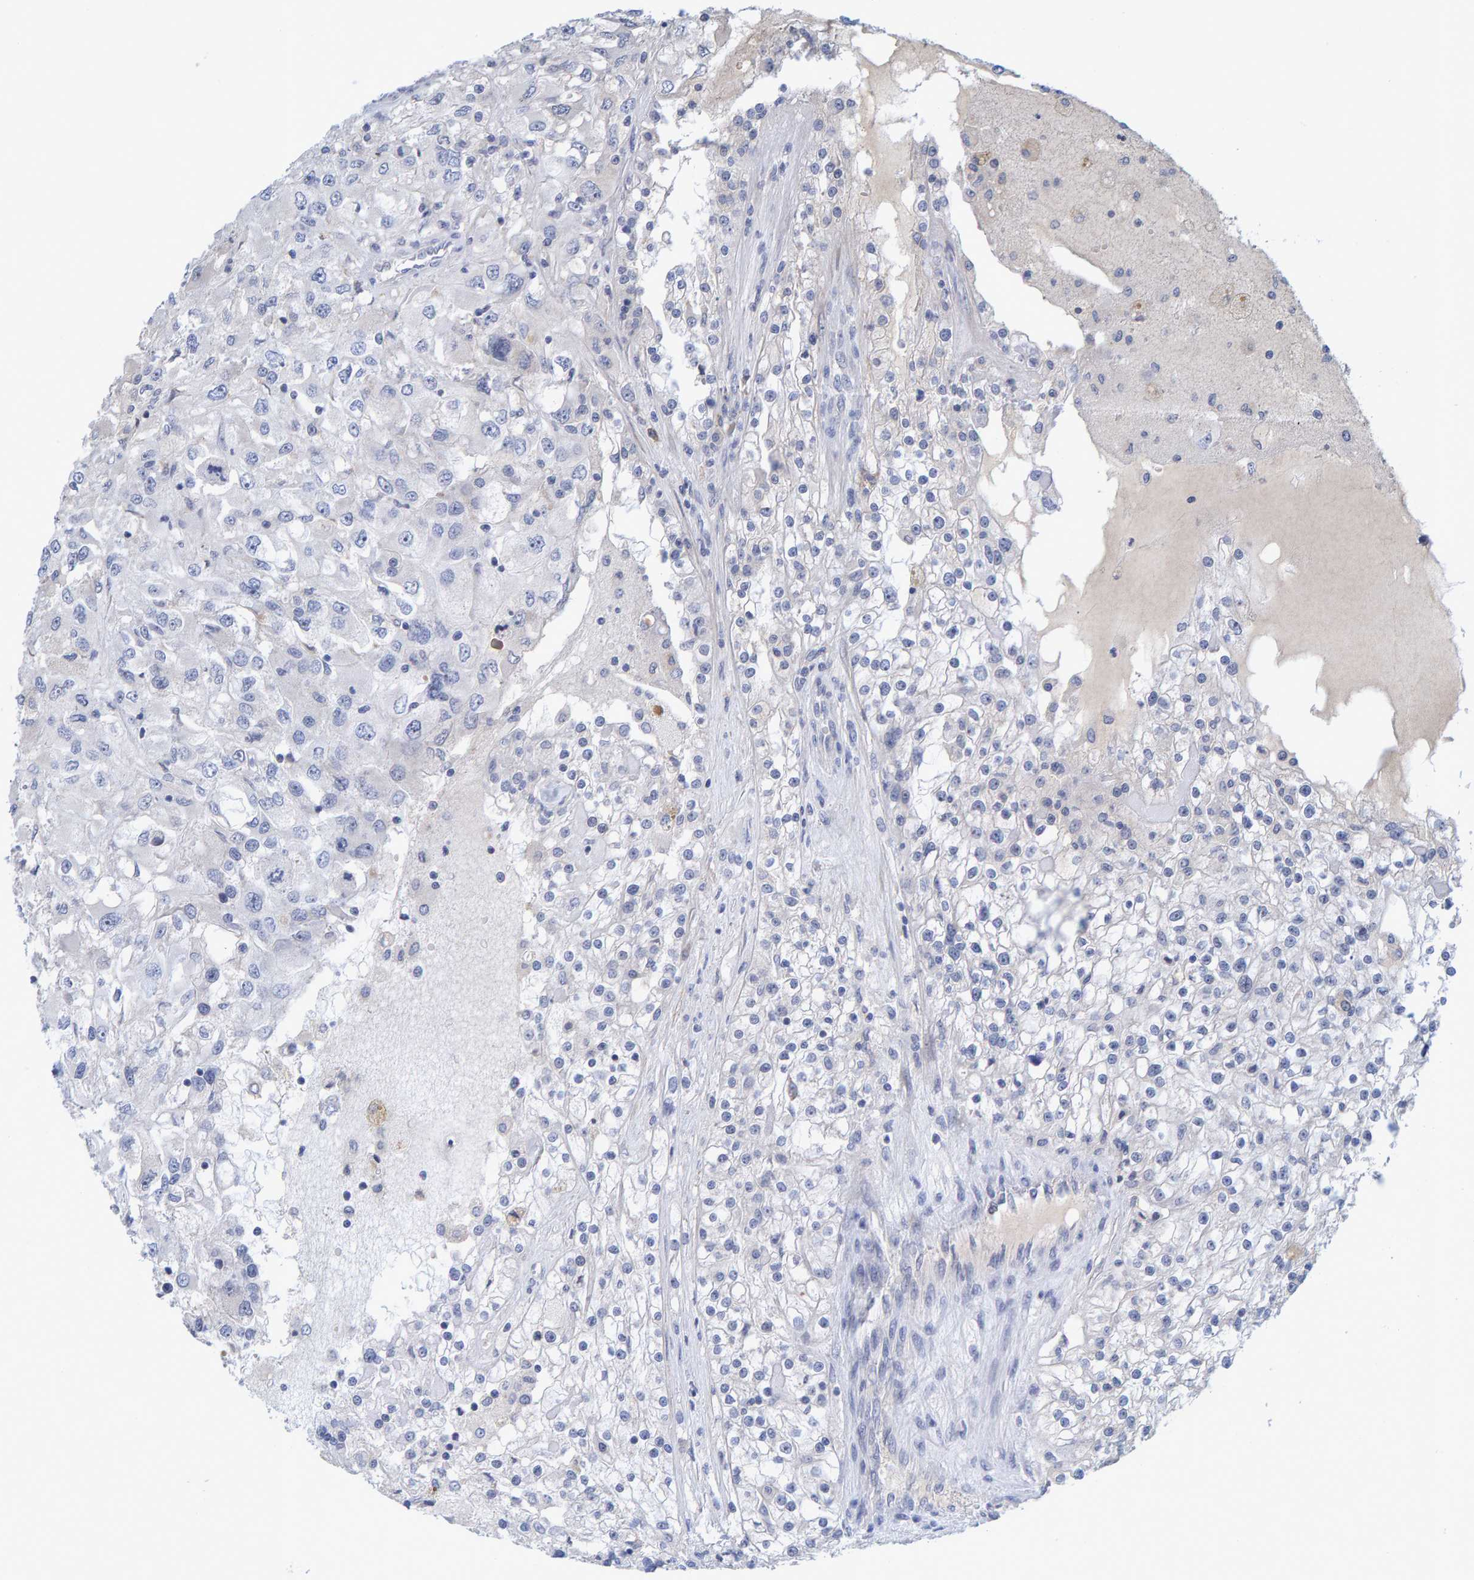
{"staining": {"intensity": "negative", "quantity": "none", "location": "none"}, "tissue": "renal cancer", "cell_type": "Tumor cells", "image_type": "cancer", "snomed": [{"axis": "morphology", "description": "Adenocarcinoma, NOS"}, {"axis": "topography", "description": "Kidney"}], "caption": "Tumor cells are negative for protein expression in human adenocarcinoma (renal).", "gene": "ZNF77", "patient": {"sex": "female", "age": 52}}